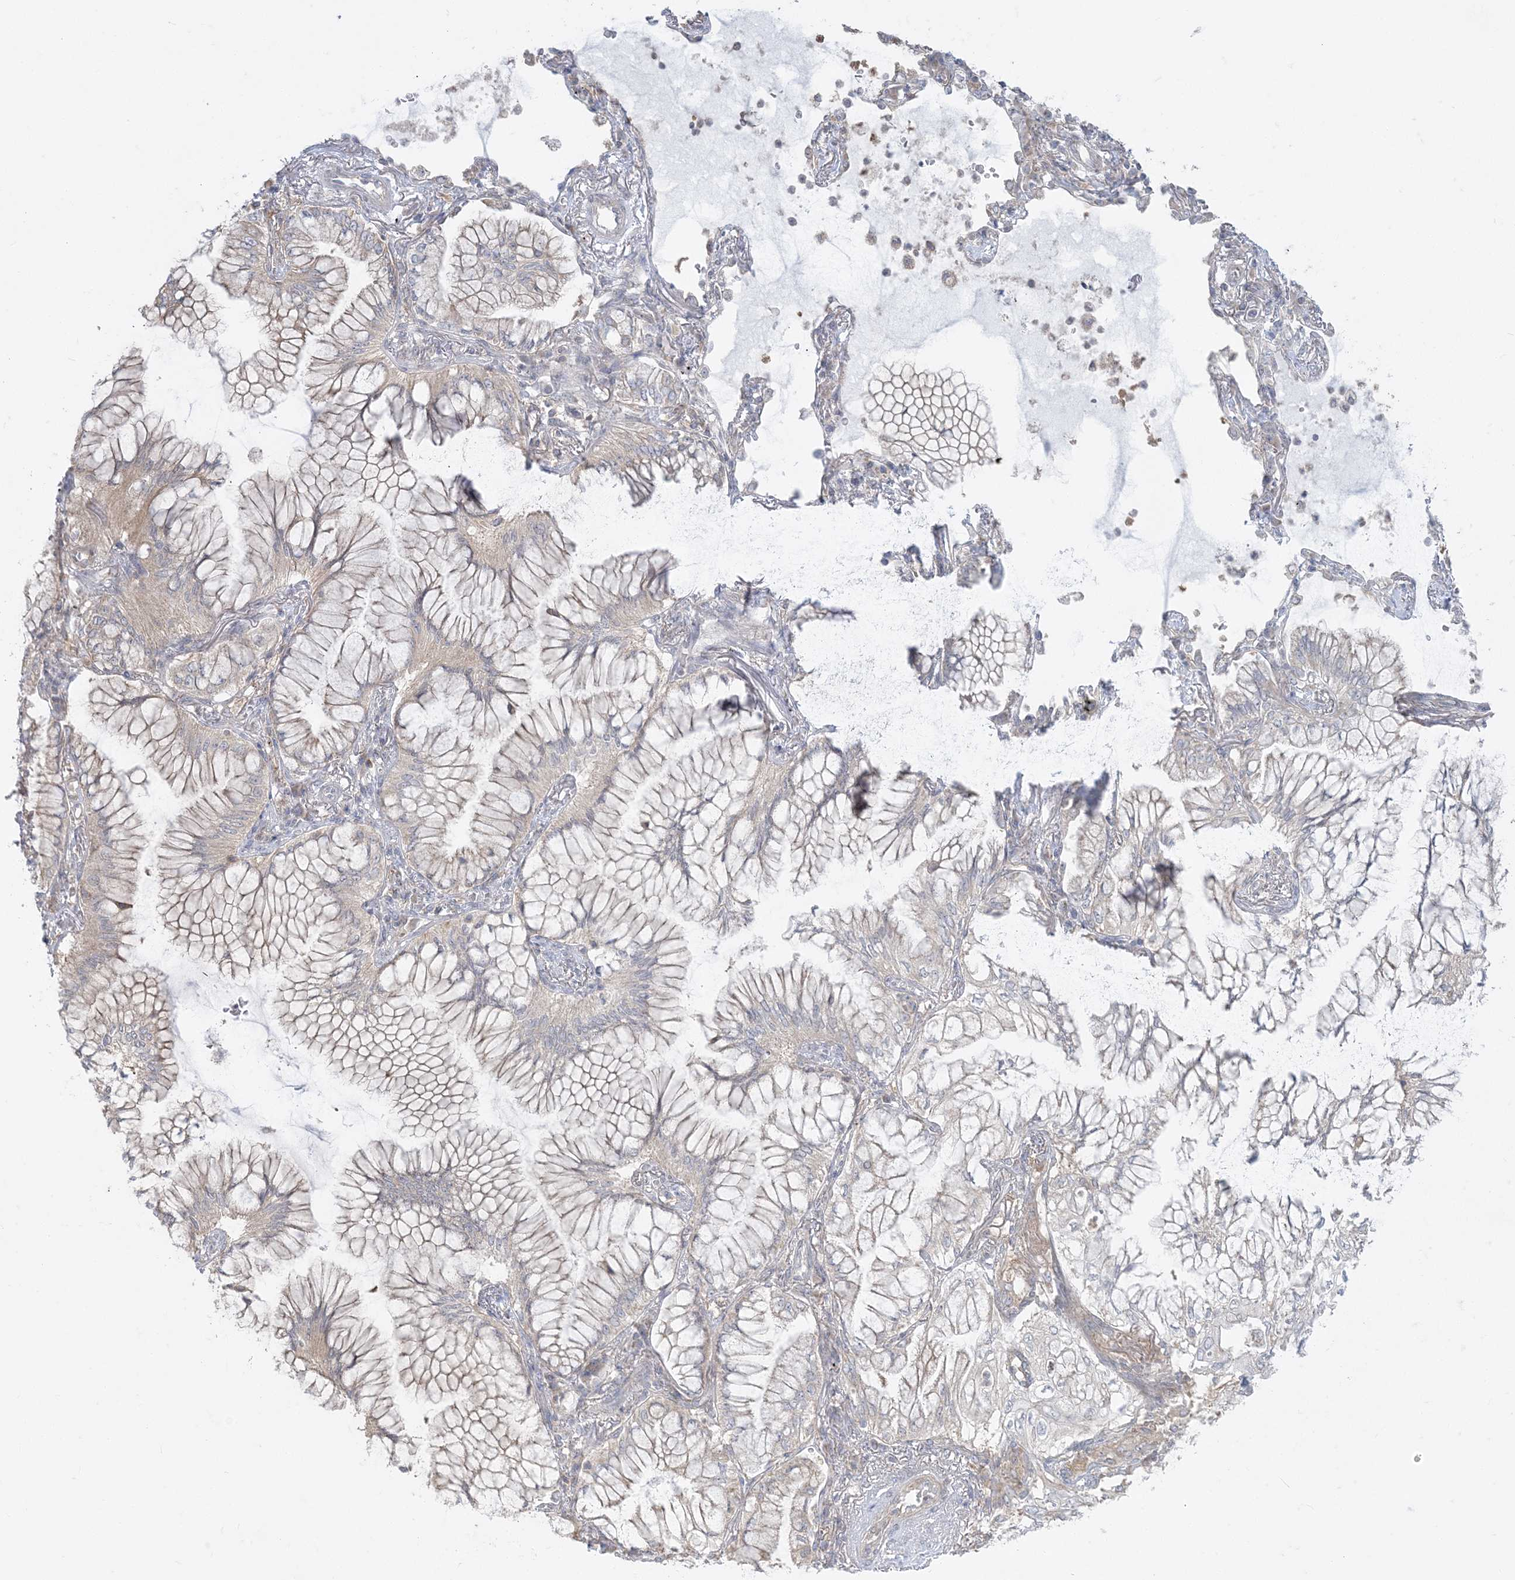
{"staining": {"intensity": "weak", "quantity": "<25%", "location": "cytoplasmic/membranous"}, "tissue": "lung cancer", "cell_type": "Tumor cells", "image_type": "cancer", "snomed": [{"axis": "morphology", "description": "Adenocarcinoma, NOS"}, {"axis": "topography", "description": "Lung"}], "caption": "IHC image of neoplastic tissue: adenocarcinoma (lung) stained with DAB demonstrates no significant protein positivity in tumor cells.", "gene": "ZC3H6", "patient": {"sex": "female", "age": 70}}